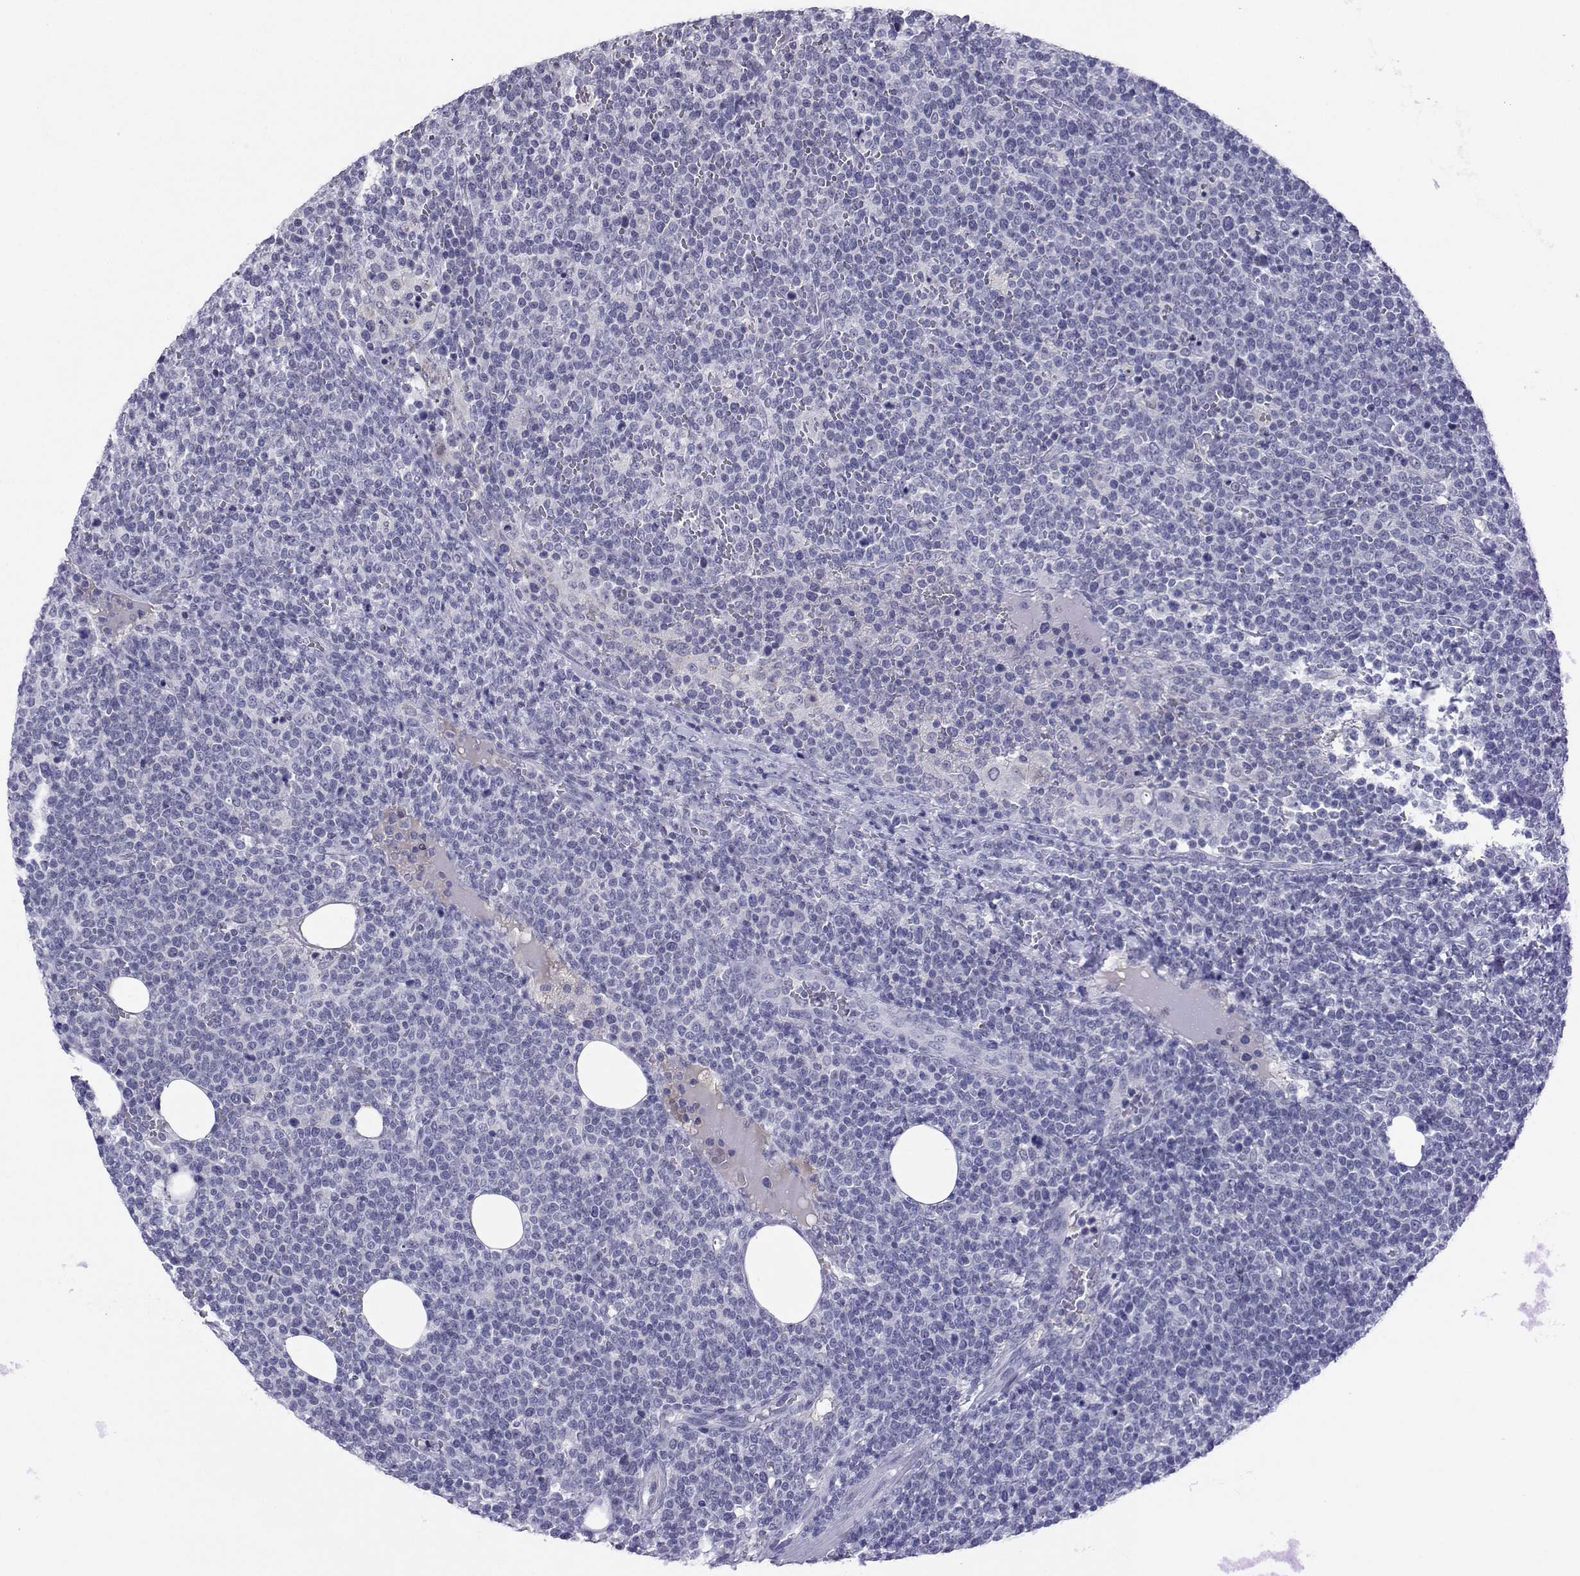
{"staining": {"intensity": "negative", "quantity": "none", "location": "none"}, "tissue": "lymphoma", "cell_type": "Tumor cells", "image_type": "cancer", "snomed": [{"axis": "morphology", "description": "Malignant lymphoma, non-Hodgkin's type, High grade"}, {"axis": "topography", "description": "Lymph node"}], "caption": "DAB immunohistochemical staining of high-grade malignant lymphoma, non-Hodgkin's type reveals no significant expression in tumor cells.", "gene": "LHX1", "patient": {"sex": "male", "age": 61}}